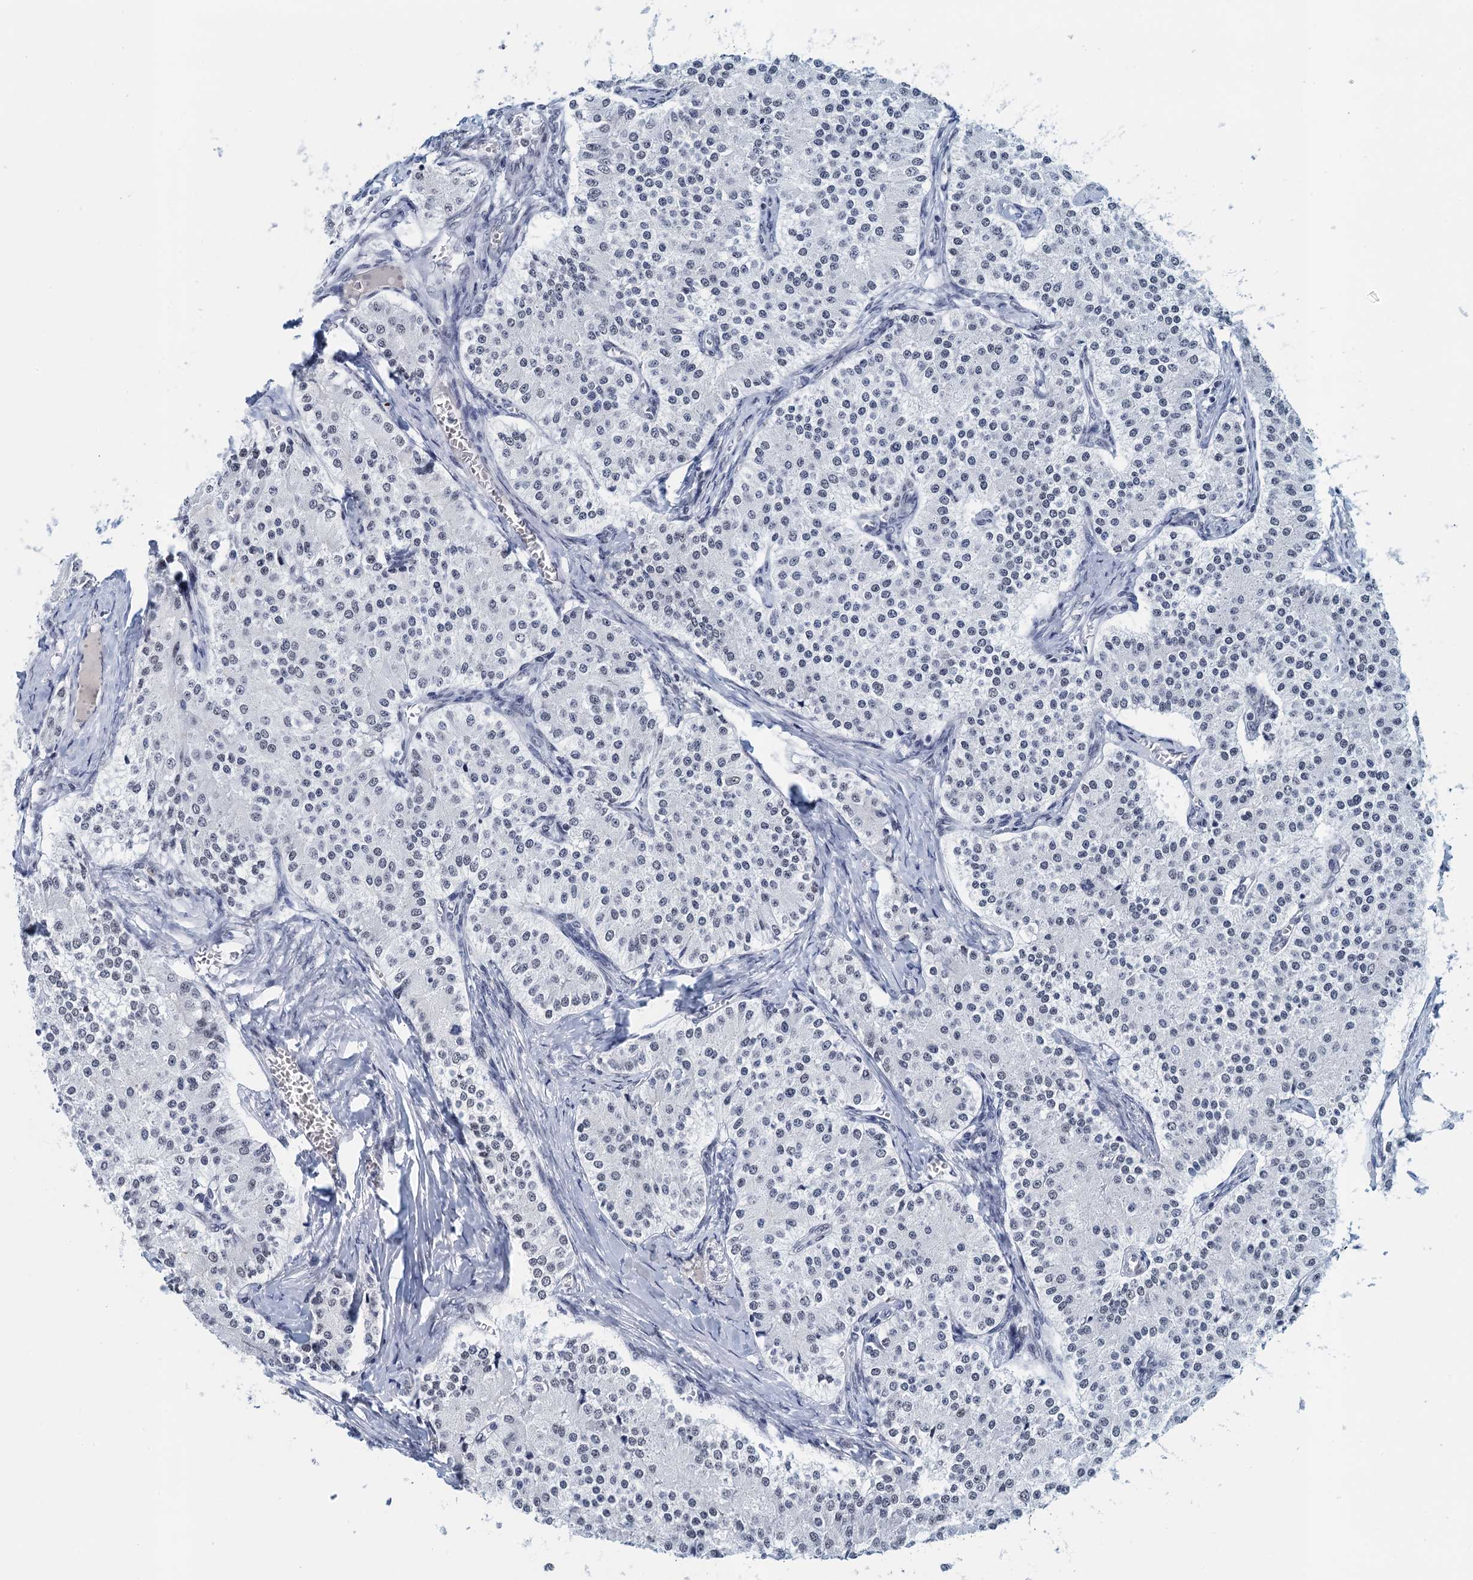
{"staining": {"intensity": "negative", "quantity": "none", "location": "none"}, "tissue": "carcinoid", "cell_type": "Tumor cells", "image_type": "cancer", "snomed": [{"axis": "morphology", "description": "Carcinoid, malignant, NOS"}, {"axis": "topography", "description": "Colon"}], "caption": "Micrograph shows no protein expression in tumor cells of carcinoid (malignant) tissue.", "gene": "EPS8L1", "patient": {"sex": "female", "age": 52}}